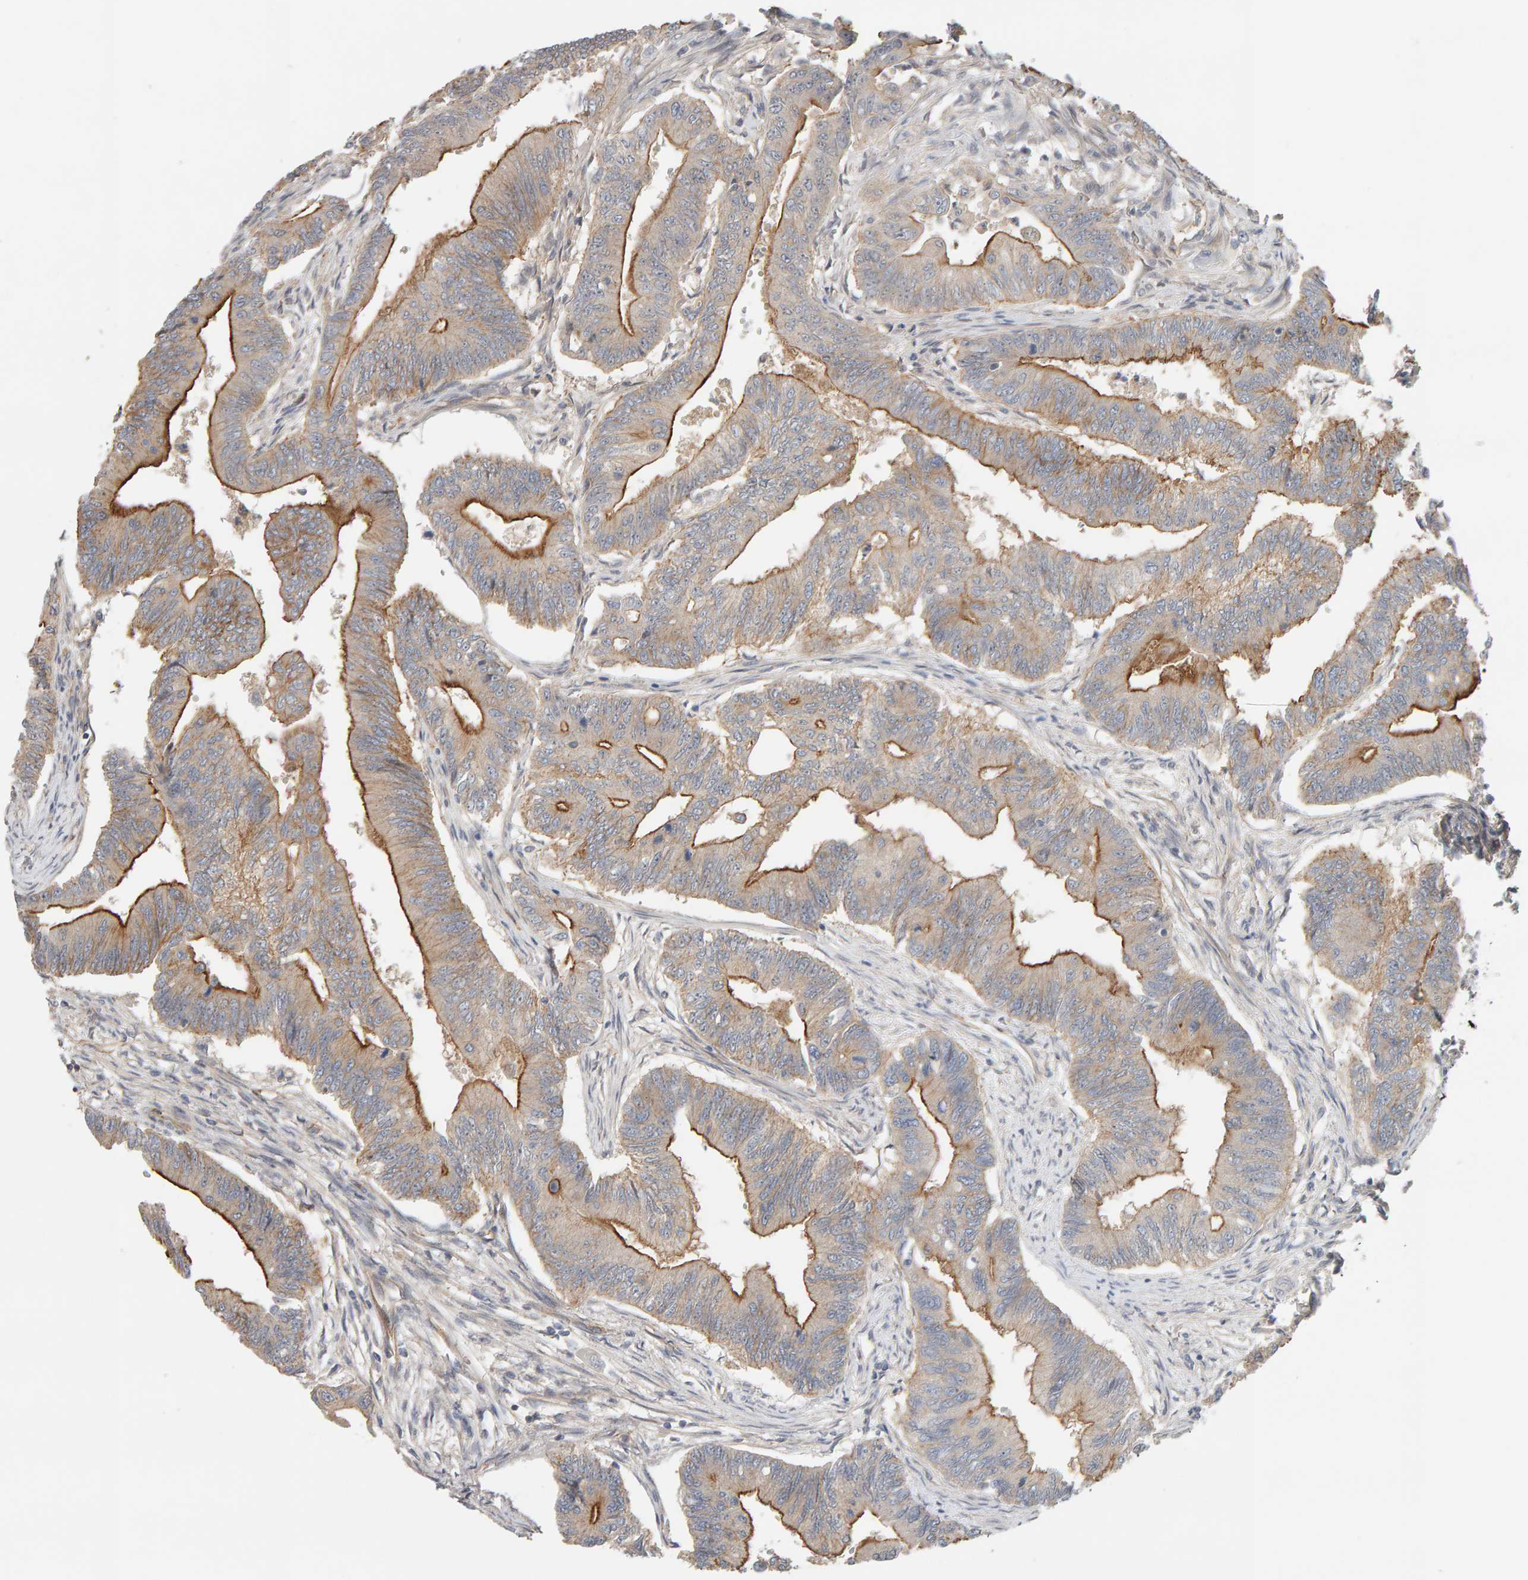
{"staining": {"intensity": "strong", "quantity": "<25%", "location": "cytoplasmic/membranous"}, "tissue": "colorectal cancer", "cell_type": "Tumor cells", "image_type": "cancer", "snomed": [{"axis": "morphology", "description": "Adenoma, NOS"}, {"axis": "morphology", "description": "Adenocarcinoma, NOS"}, {"axis": "topography", "description": "Colon"}], "caption": "Immunohistochemistry histopathology image of human colorectal cancer (adenocarcinoma) stained for a protein (brown), which demonstrates medium levels of strong cytoplasmic/membranous positivity in approximately <25% of tumor cells.", "gene": "PPP1R16A", "patient": {"sex": "male", "age": 79}}